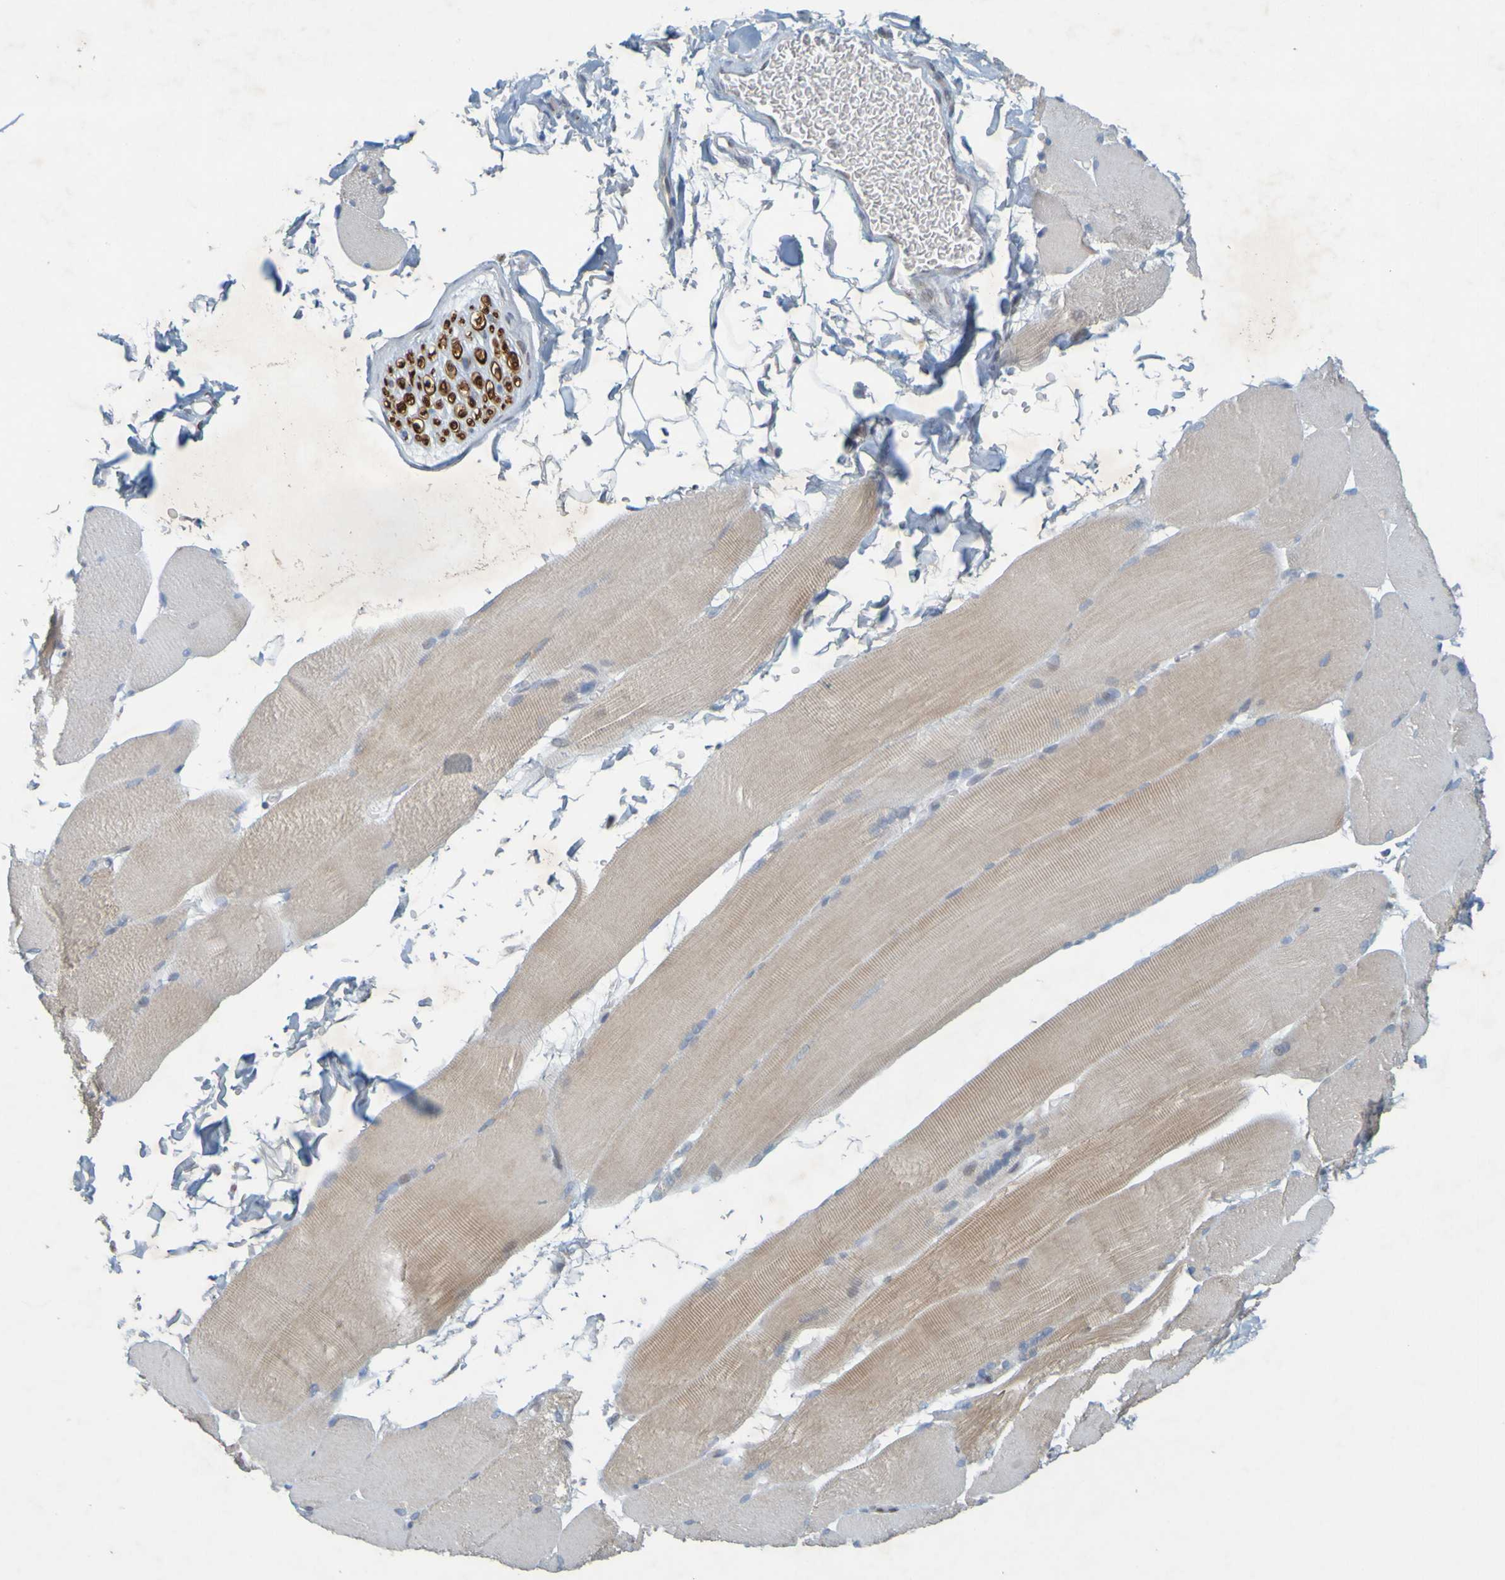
{"staining": {"intensity": "weak", "quantity": ">75%", "location": "cytoplasmic/membranous"}, "tissue": "skeletal muscle", "cell_type": "Myocytes", "image_type": "normal", "snomed": [{"axis": "morphology", "description": "Normal tissue, NOS"}, {"axis": "topography", "description": "Skin"}, {"axis": "topography", "description": "Skeletal muscle"}], "caption": "Skeletal muscle stained for a protein exhibits weak cytoplasmic/membranous positivity in myocytes. Using DAB (brown) and hematoxylin (blue) stains, captured at high magnification using brightfield microscopy.", "gene": "MAG", "patient": {"sex": "male", "age": 83}}